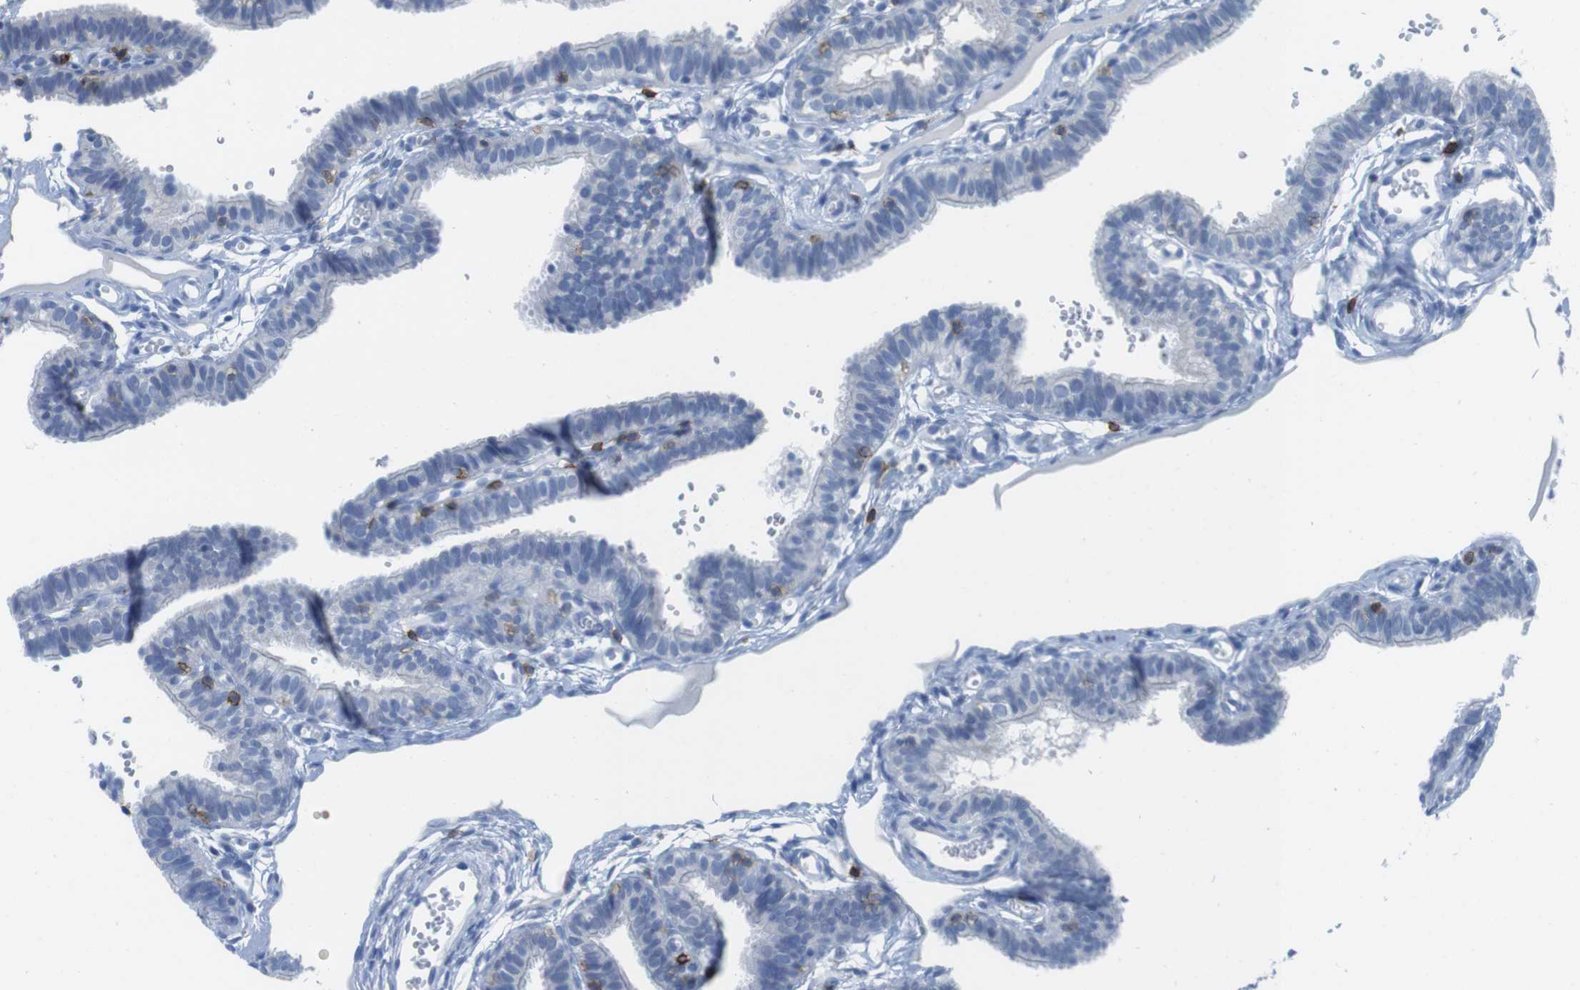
{"staining": {"intensity": "negative", "quantity": "none", "location": "none"}, "tissue": "fallopian tube", "cell_type": "Glandular cells", "image_type": "normal", "snomed": [{"axis": "morphology", "description": "Normal tissue, NOS"}, {"axis": "topography", "description": "Fallopian tube"}, {"axis": "topography", "description": "Placenta"}], "caption": "IHC micrograph of normal fallopian tube: human fallopian tube stained with DAB (3,3'-diaminobenzidine) exhibits no significant protein positivity in glandular cells.", "gene": "CD5", "patient": {"sex": "female", "age": 34}}